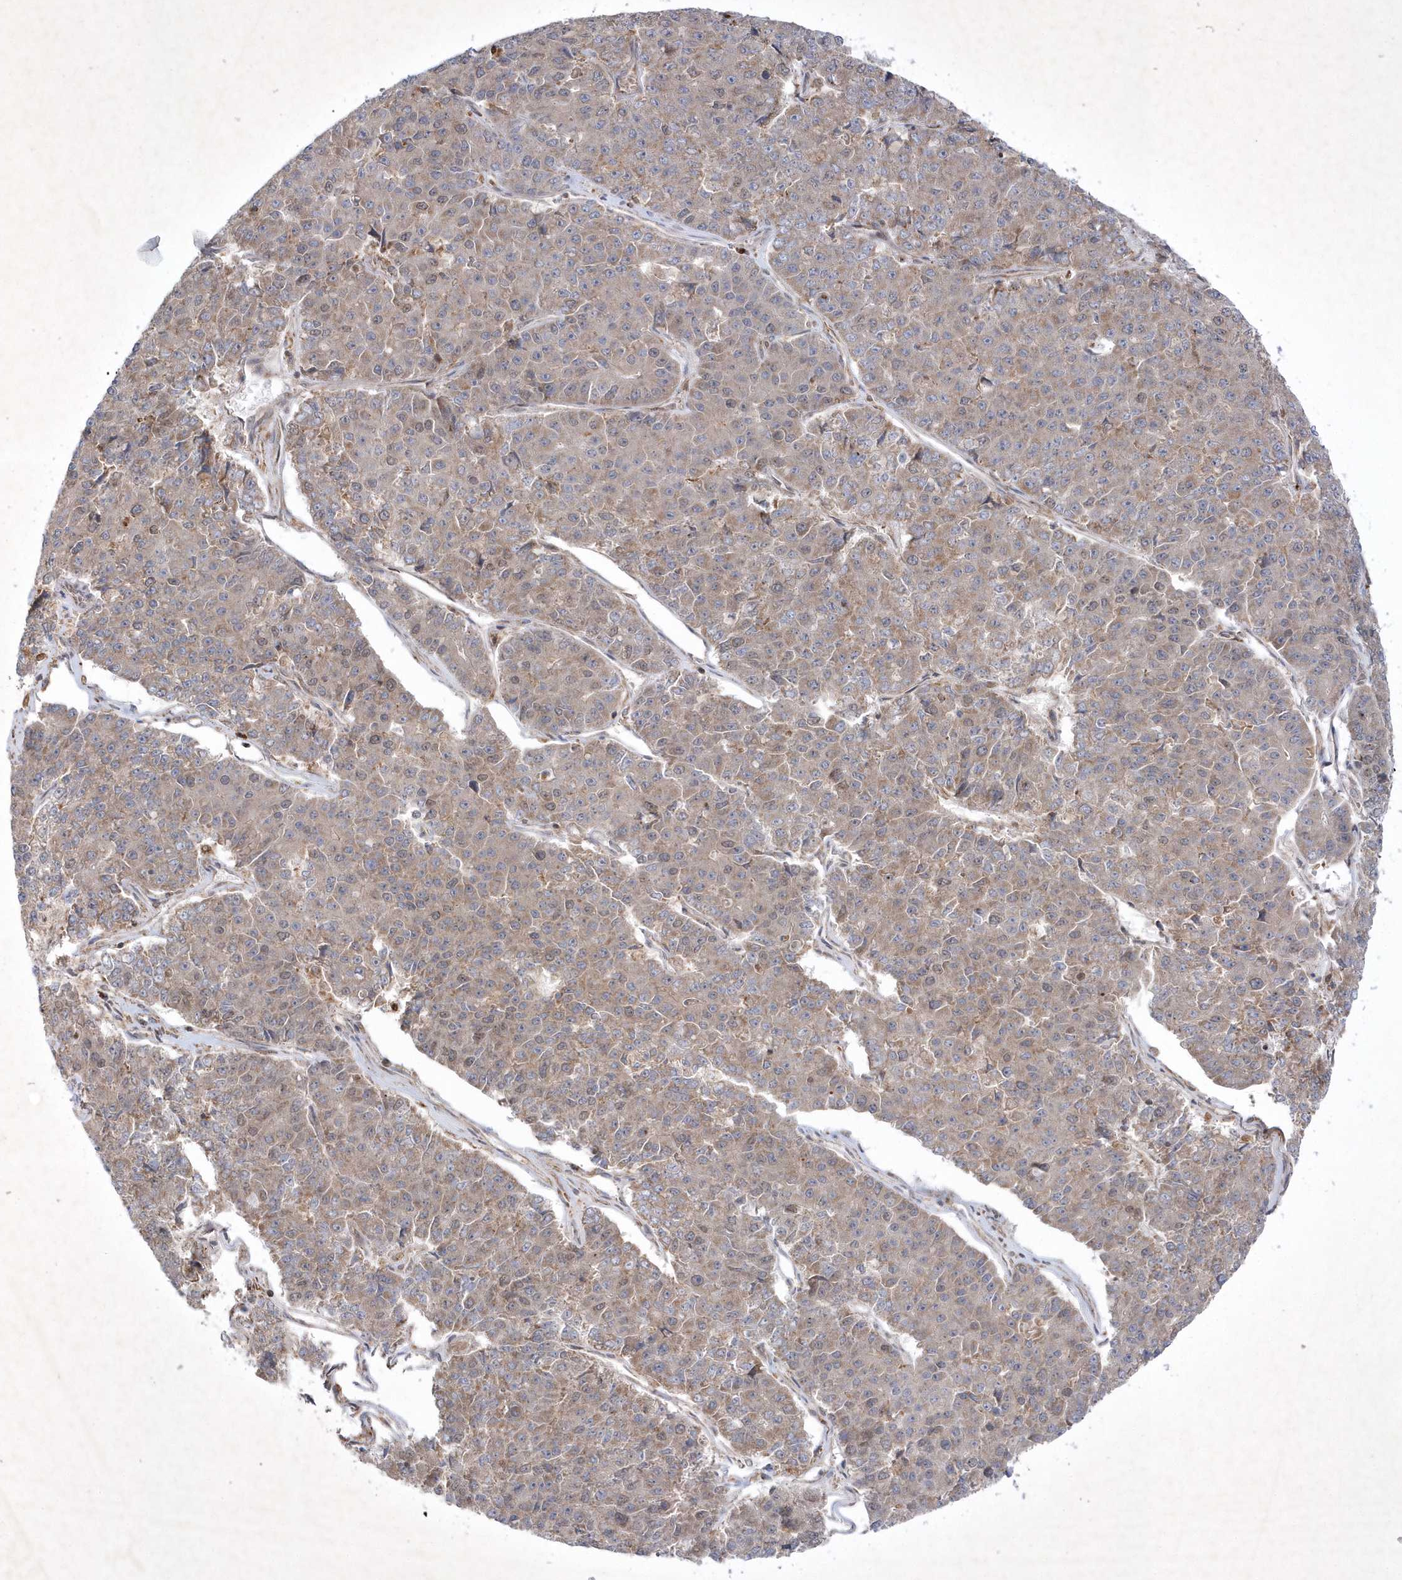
{"staining": {"intensity": "weak", "quantity": ">75%", "location": "cytoplasmic/membranous"}, "tissue": "pancreatic cancer", "cell_type": "Tumor cells", "image_type": "cancer", "snomed": [{"axis": "morphology", "description": "Adenocarcinoma, NOS"}, {"axis": "topography", "description": "Pancreas"}], "caption": "Pancreatic cancer stained with a protein marker shows weak staining in tumor cells.", "gene": "OPA1", "patient": {"sex": "male", "age": 50}}